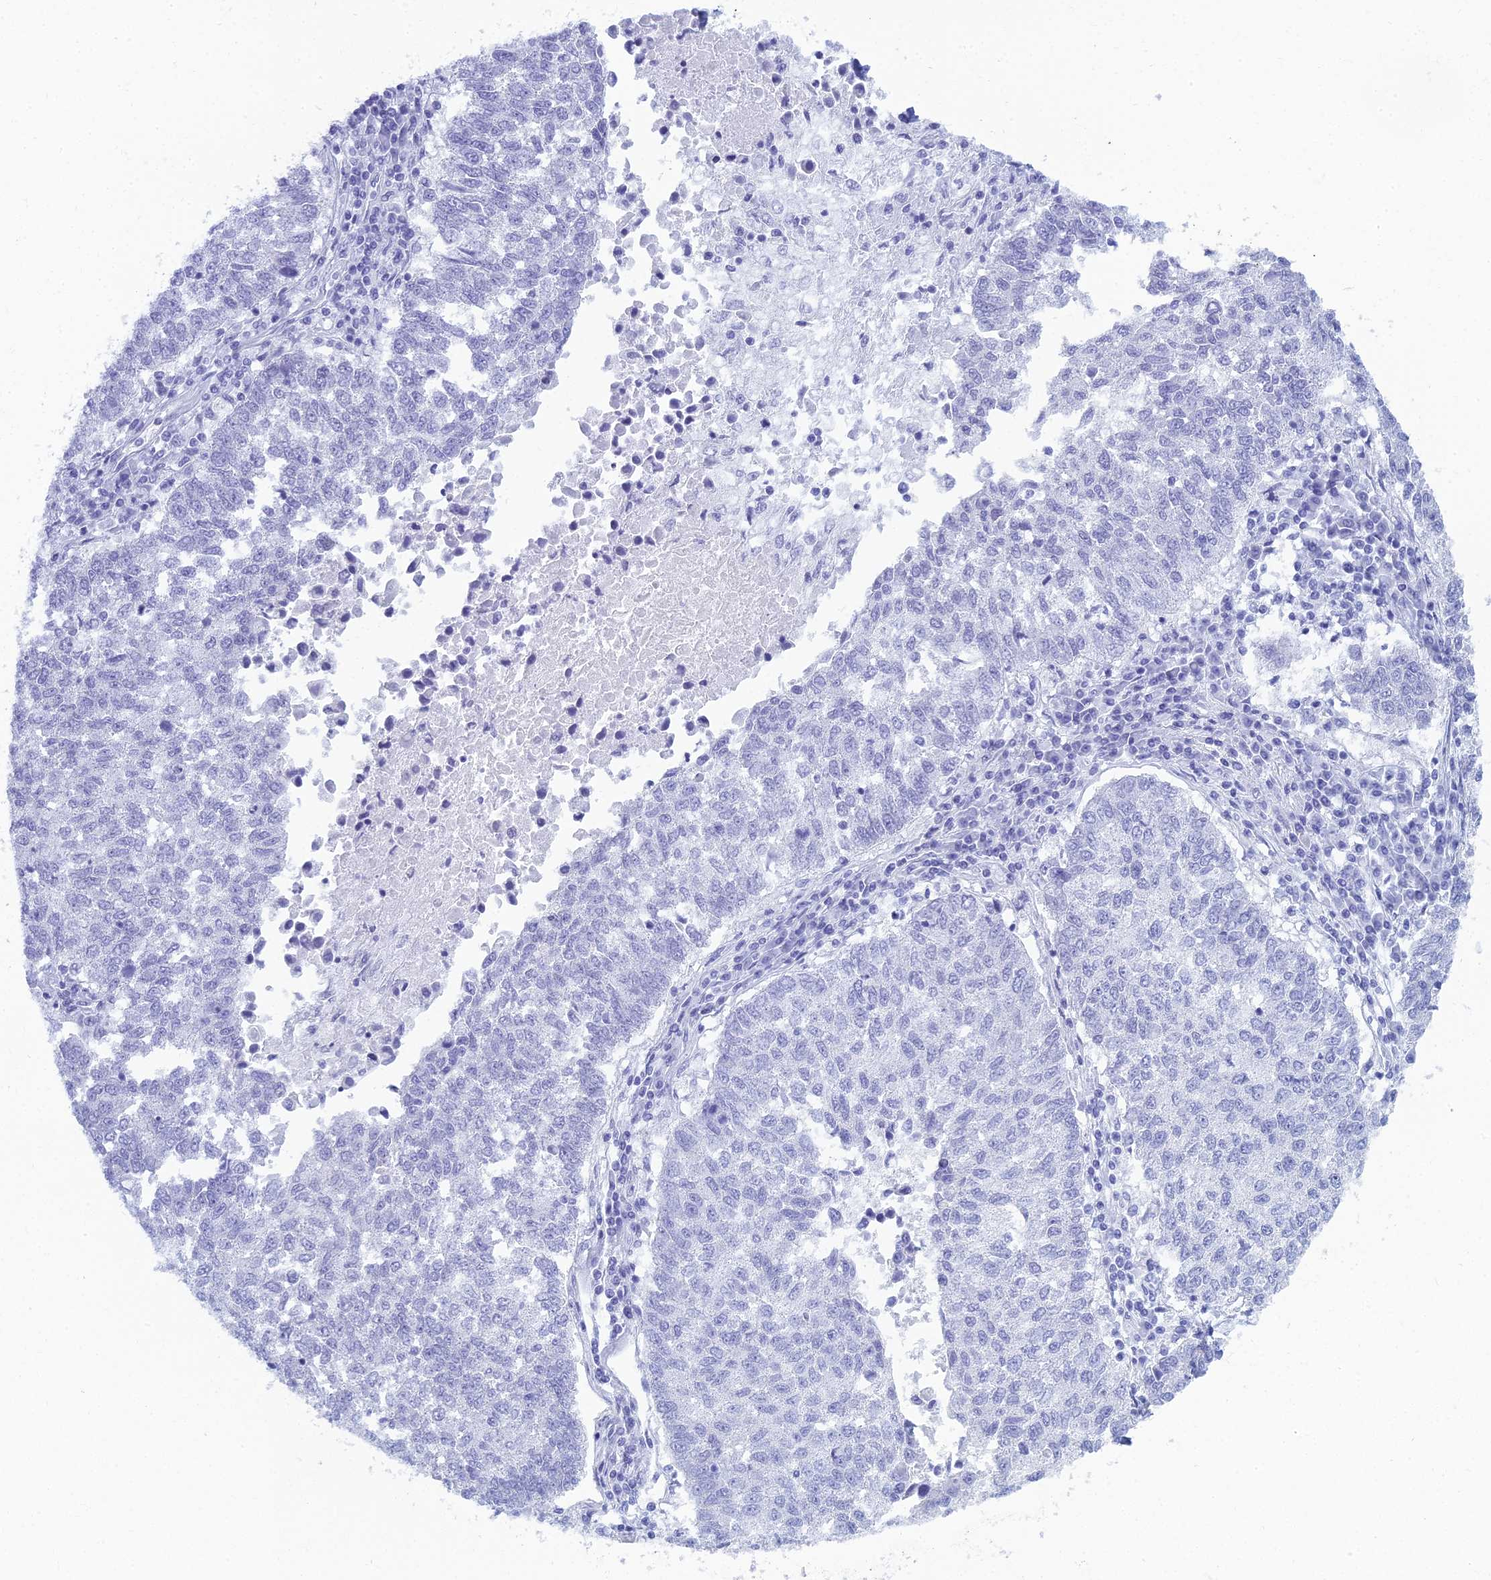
{"staining": {"intensity": "negative", "quantity": "none", "location": "none"}, "tissue": "lung cancer", "cell_type": "Tumor cells", "image_type": "cancer", "snomed": [{"axis": "morphology", "description": "Squamous cell carcinoma, NOS"}, {"axis": "topography", "description": "Lung"}], "caption": "High power microscopy micrograph of an immunohistochemistry photomicrograph of squamous cell carcinoma (lung), revealing no significant staining in tumor cells. (IHC, brightfield microscopy, high magnification).", "gene": "MUC13", "patient": {"sex": "male", "age": 73}}